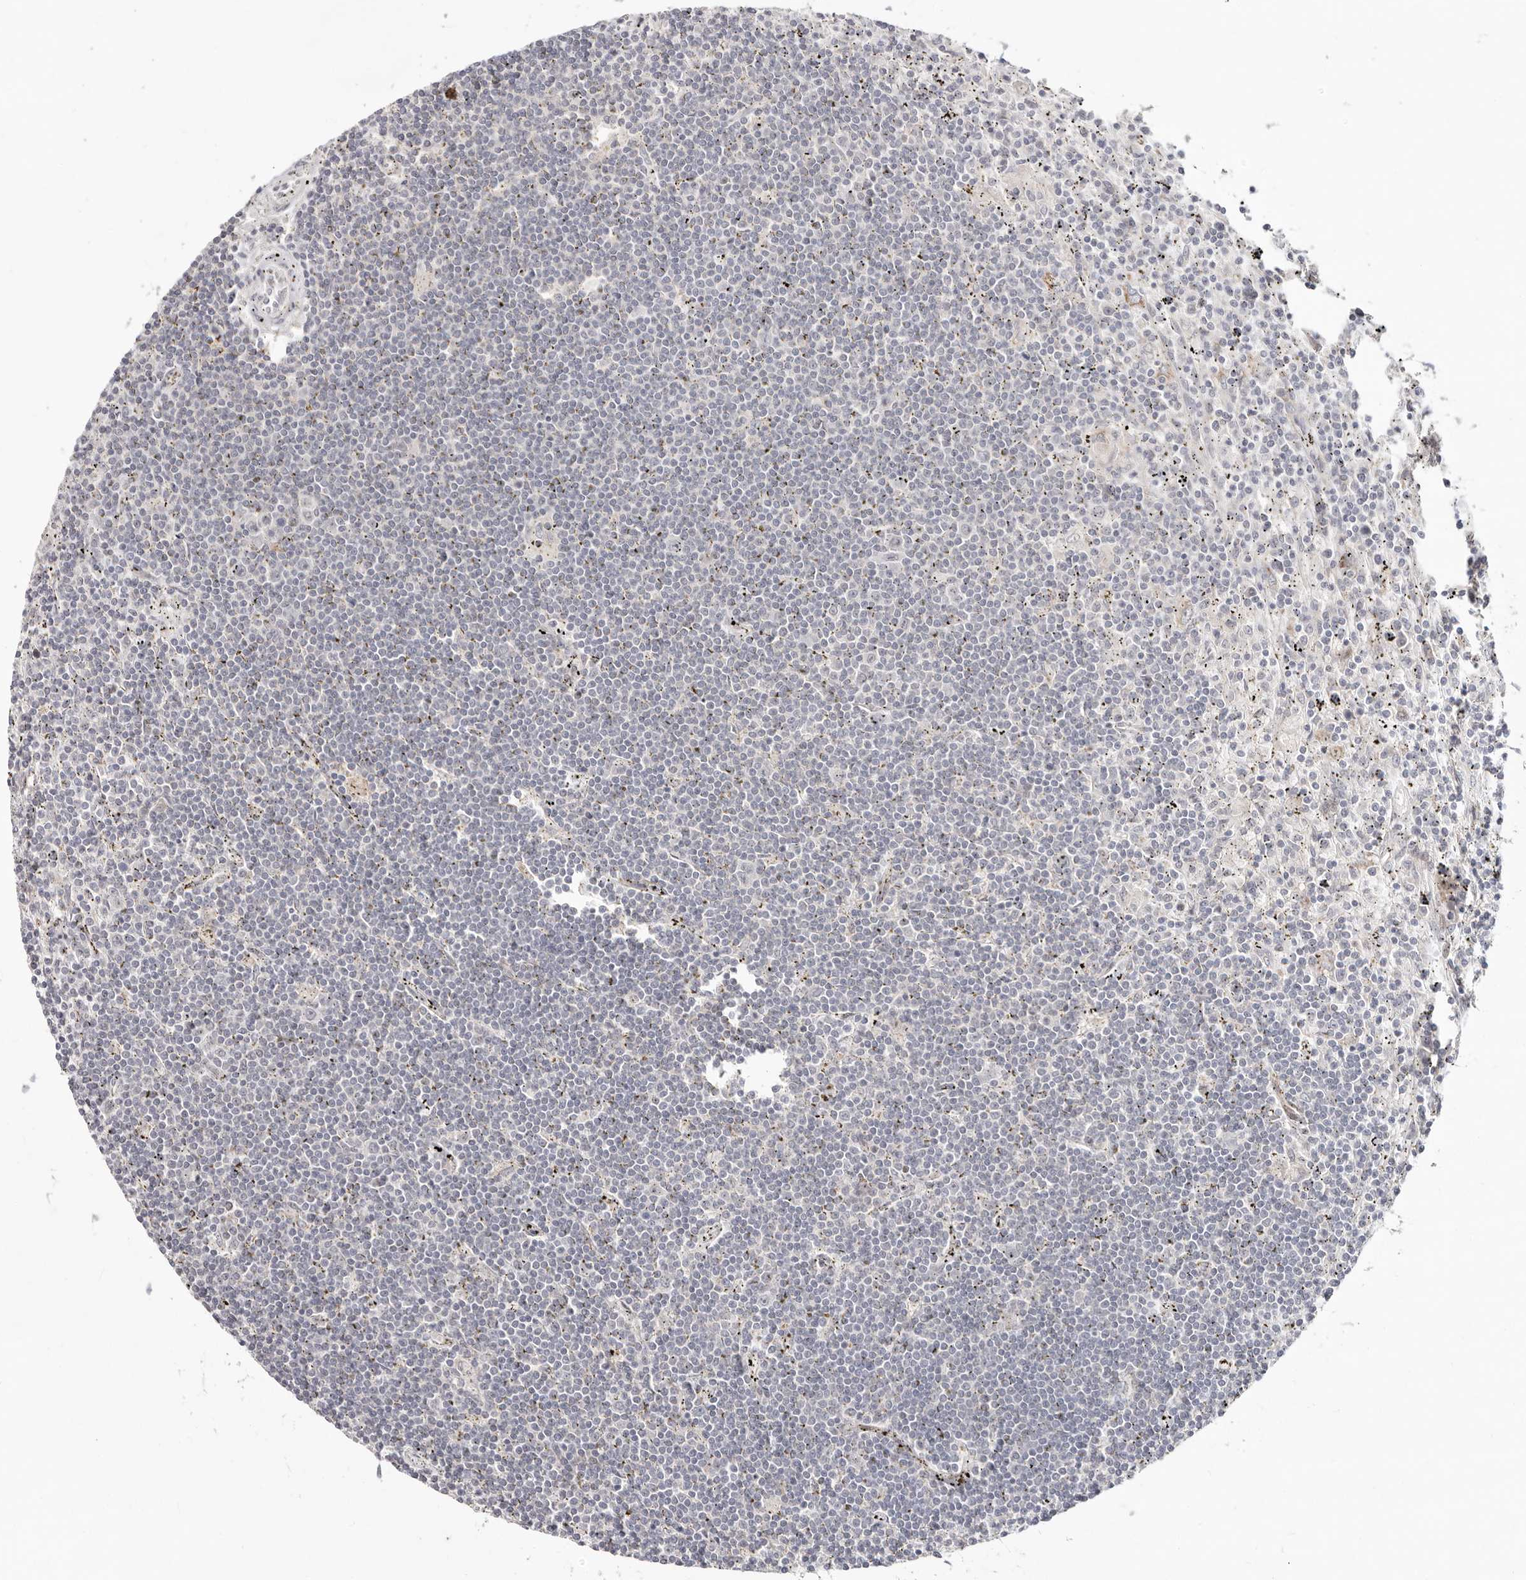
{"staining": {"intensity": "negative", "quantity": "none", "location": "none"}, "tissue": "lymphoma", "cell_type": "Tumor cells", "image_type": "cancer", "snomed": [{"axis": "morphology", "description": "Malignant lymphoma, non-Hodgkin's type, Low grade"}, {"axis": "topography", "description": "Spleen"}], "caption": "Immunohistochemistry of human malignant lymphoma, non-Hodgkin's type (low-grade) shows no expression in tumor cells. (Brightfield microscopy of DAB (3,3'-diaminobenzidine) IHC at high magnification).", "gene": "SZT2", "patient": {"sex": "male", "age": 76}}